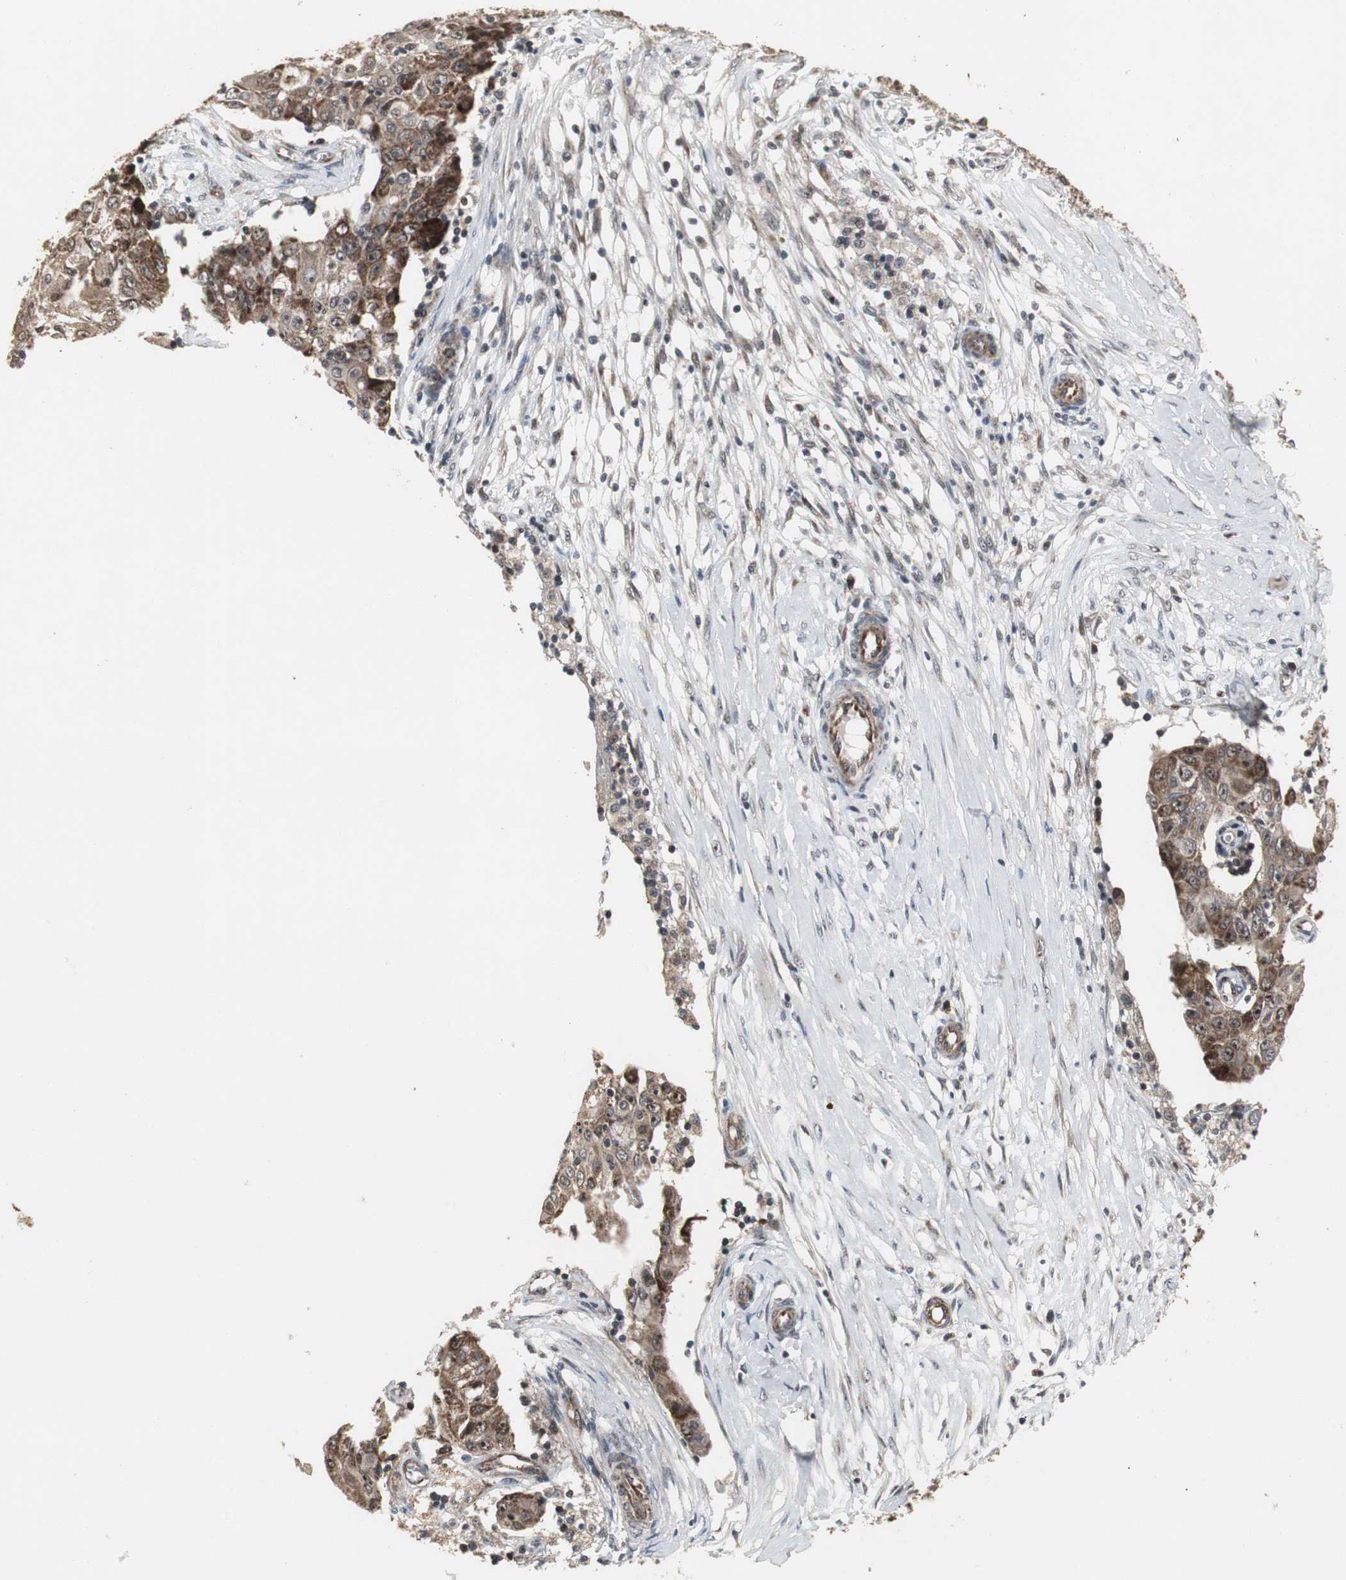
{"staining": {"intensity": "strong", "quantity": ">75%", "location": "cytoplasmic/membranous"}, "tissue": "ovarian cancer", "cell_type": "Tumor cells", "image_type": "cancer", "snomed": [{"axis": "morphology", "description": "Carcinoma, endometroid"}, {"axis": "topography", "description": "Ovary"}], "caption": "About >75% of tumor cells in human ovarian endometroid carcinoma demonstrate strong cytoplasmic/membranous protein expression as visualized by brown immunohistochemical staining.", "gene": "MRPL40", "patient": {"sex": "female", "age": 42}}